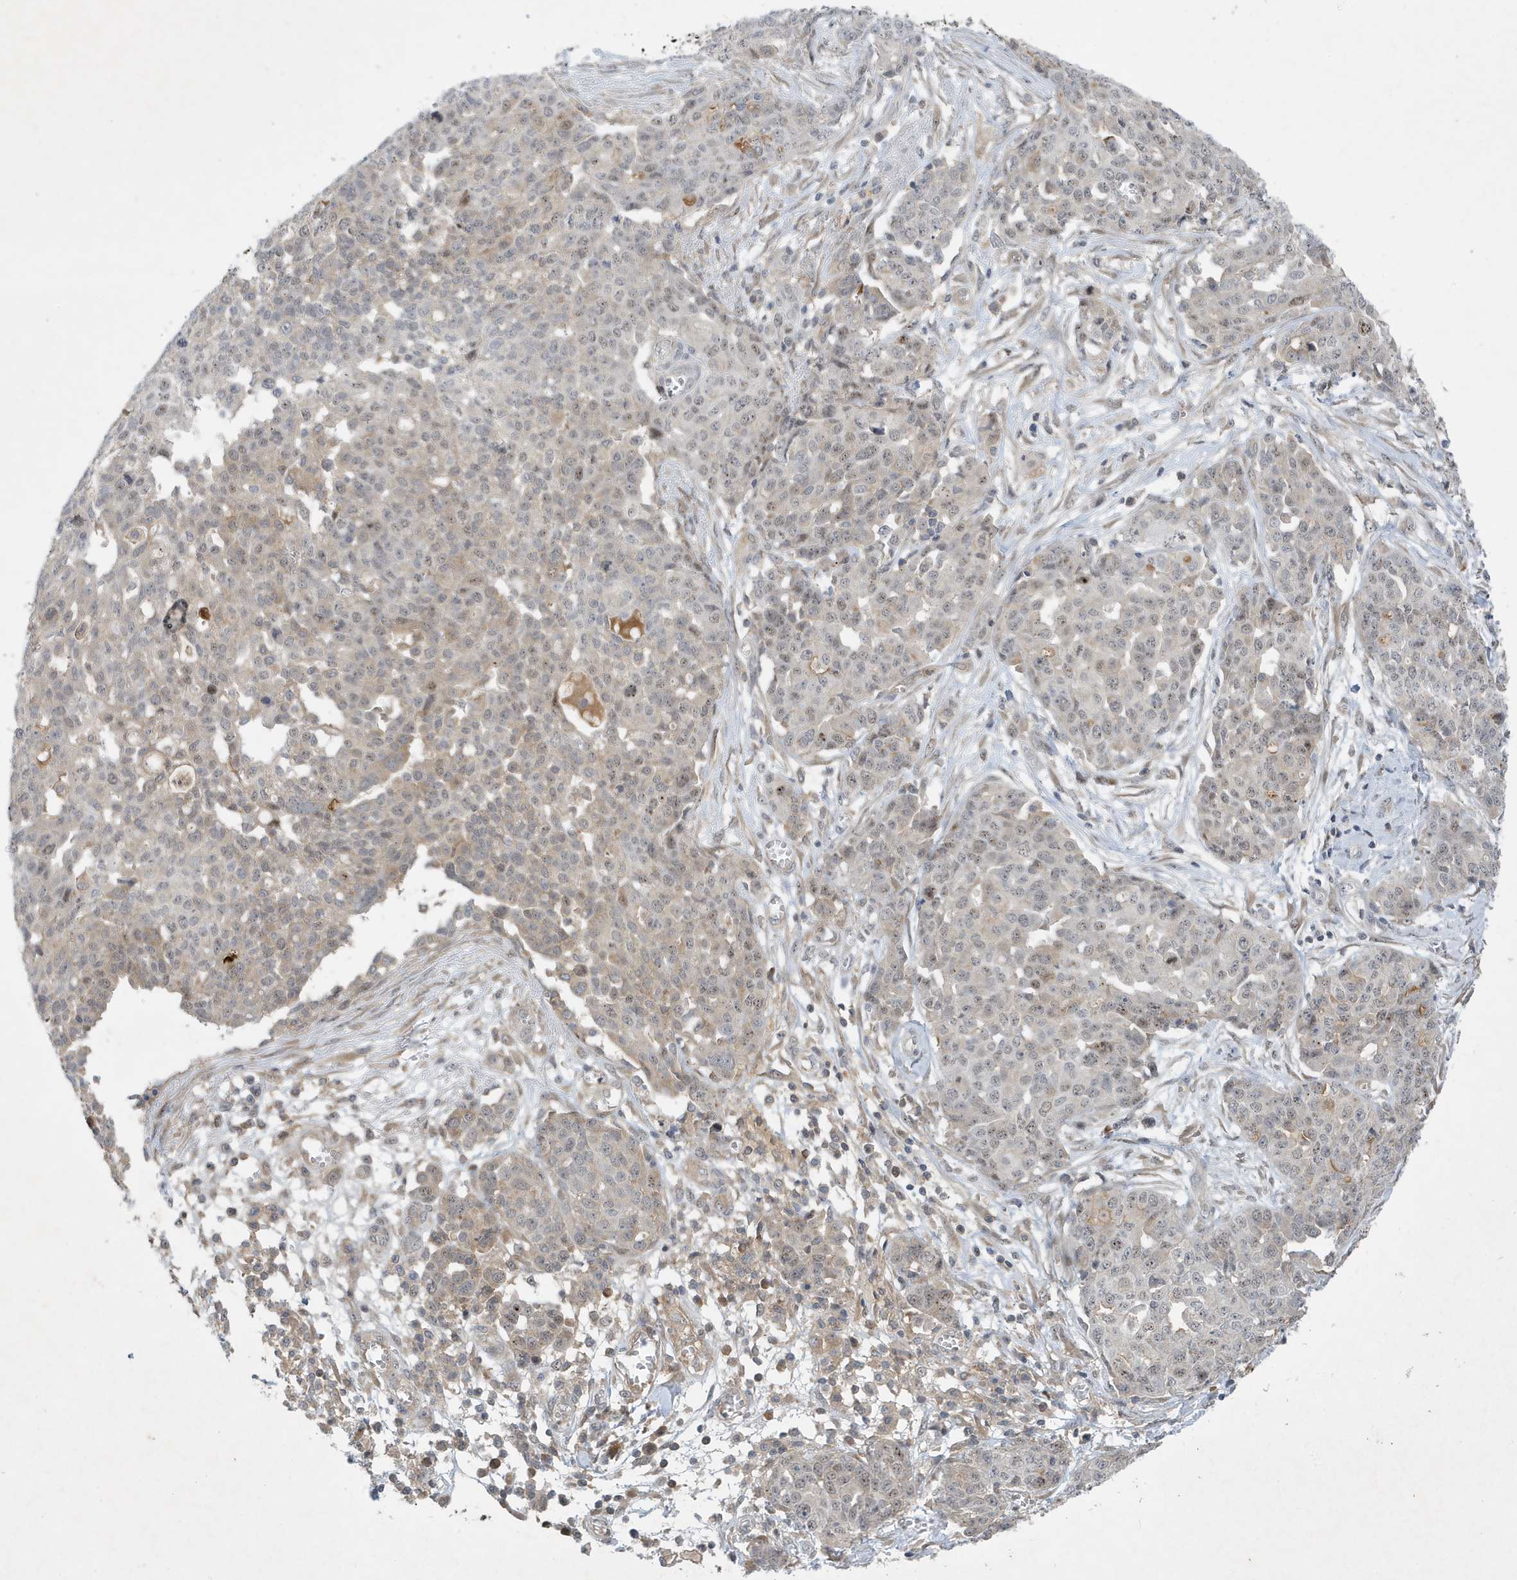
{"staining": {"intensity": "negative", "quantity": "none", "location": "none"}, "tissue": "ovarian cancer", "cell_type": "Tumor cells", "image_type": "cancer", "snomed": [{"axis": "morphology", "description": "Cystadenocarcinoma, serous, NOS"}, {"axis": "topography", "description": "Soft tissue"}, {"axis": "topography", "description": "Ovary"}], "caption": "The photomicrograph reveals no staining of tumor cells in serous cystadenocarcinoma (ovarian).", "gene": "MAST3", "patient": {"sex": "female", "age": 57}}